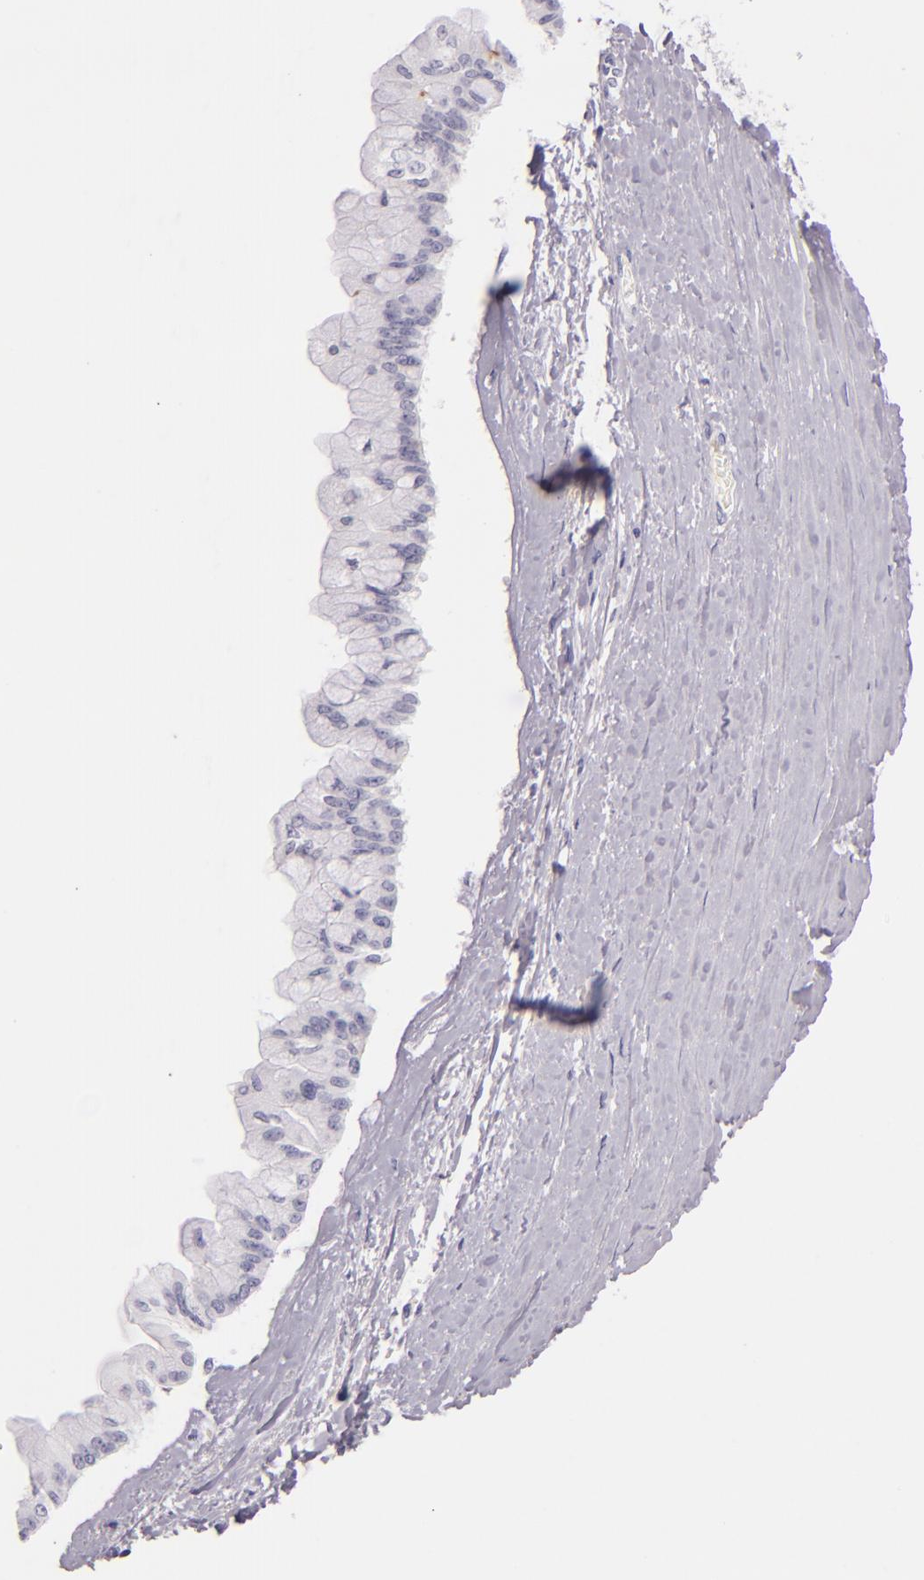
{"staining": {"intensity": "negative", "quantity": "none", "location": "none"}, "tissue": "liver cancer", "cell_type": "Tumor cells", "image_type": "cancer", "snomed": [{"axis": "morphology", "description": "Cholangiocarcinoma"}, {"axis": "topography", "description": "Liver"}], "caption": "DAB immunohistochemical staining of liver cancer reveals no significant staining in tumor cells. Nuclei are stained in blue.", "gene": "ICAM1", "patient": {"sex": "female", "age": 79}}